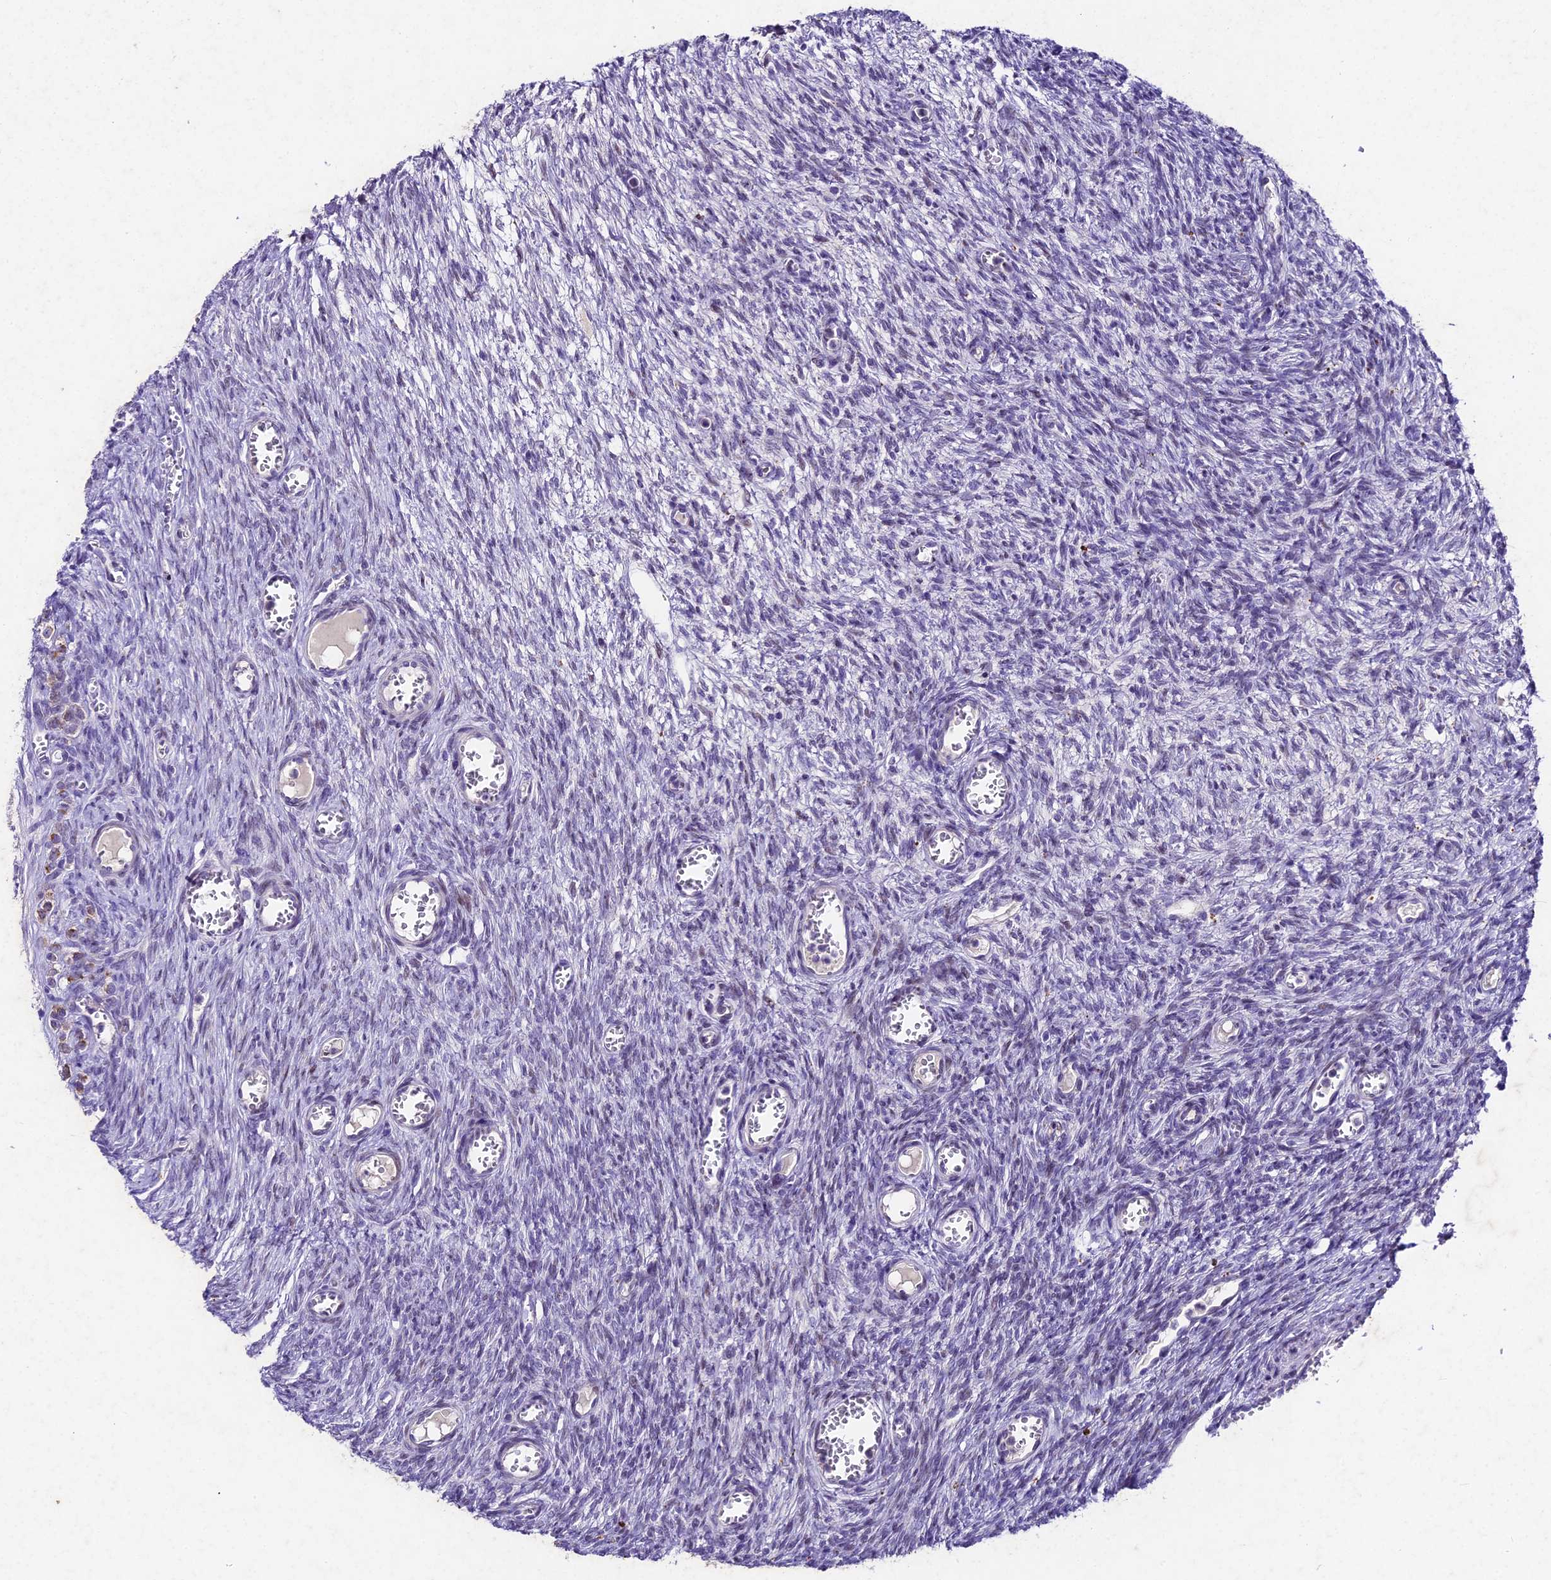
{"staining": {"intensity": "negative", "quantity": "none", "location": "none"}, "tissue": "ovary", "cell_type": "Ovarian stroma cells", "image_type": "normal", "snomed": [{"axis": "morphology", "description": "Normal tissue, NOS"}, {"axis": "topography", "description": "Ovary"}], "caption": "A photomicrograph of ovary stained for a protein exhibits no brown staining in ovarian stroma cells. (DAB immunohistochemistry with hematoxylin counter stain).", "gene": "IFT140", "patient": {"sex": "female", "age": 44}}